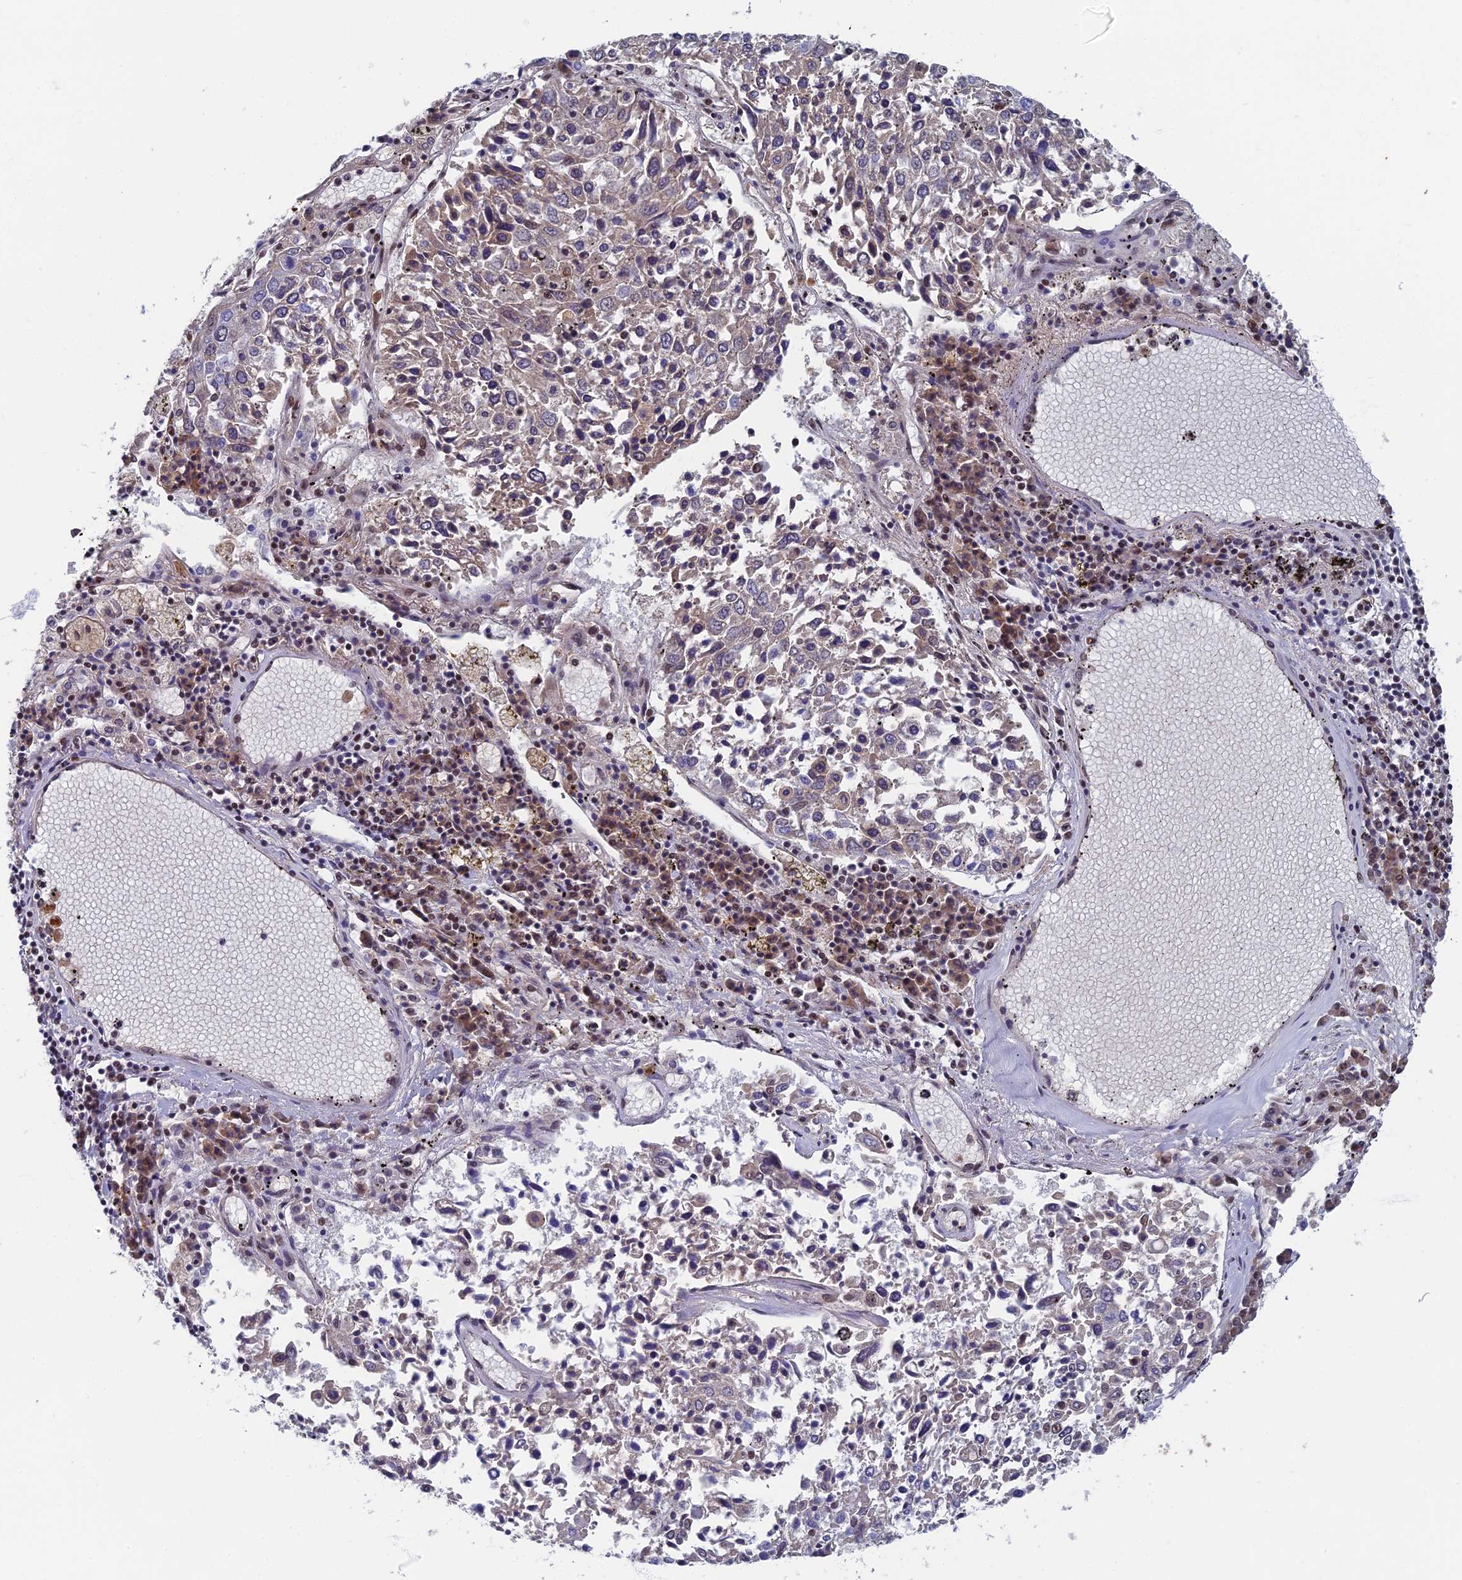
{"staining": {"intensity": "moderate", "quantity": "<25%", "location": "nuclear"}, "tissue": "lung cancer", "cell_type": "Tumor cells", "image_type": "cancer", "snomed": [{"axis": "morphology", "description": "Squamous cell carcinoma, NOS"}, {"axis": "topography", "description": "Lung"}], "caption": "This micrograph displays lung squamous cell carcinoma stained with immunohistochemistry (IHC) to label a protein in brown. The nuclear of tumor cells show moderate positivity for the protein. Nuclei are counter-stained blue.", "gene": "TAF13", "patient": {"sex": "male", "age": 65}}